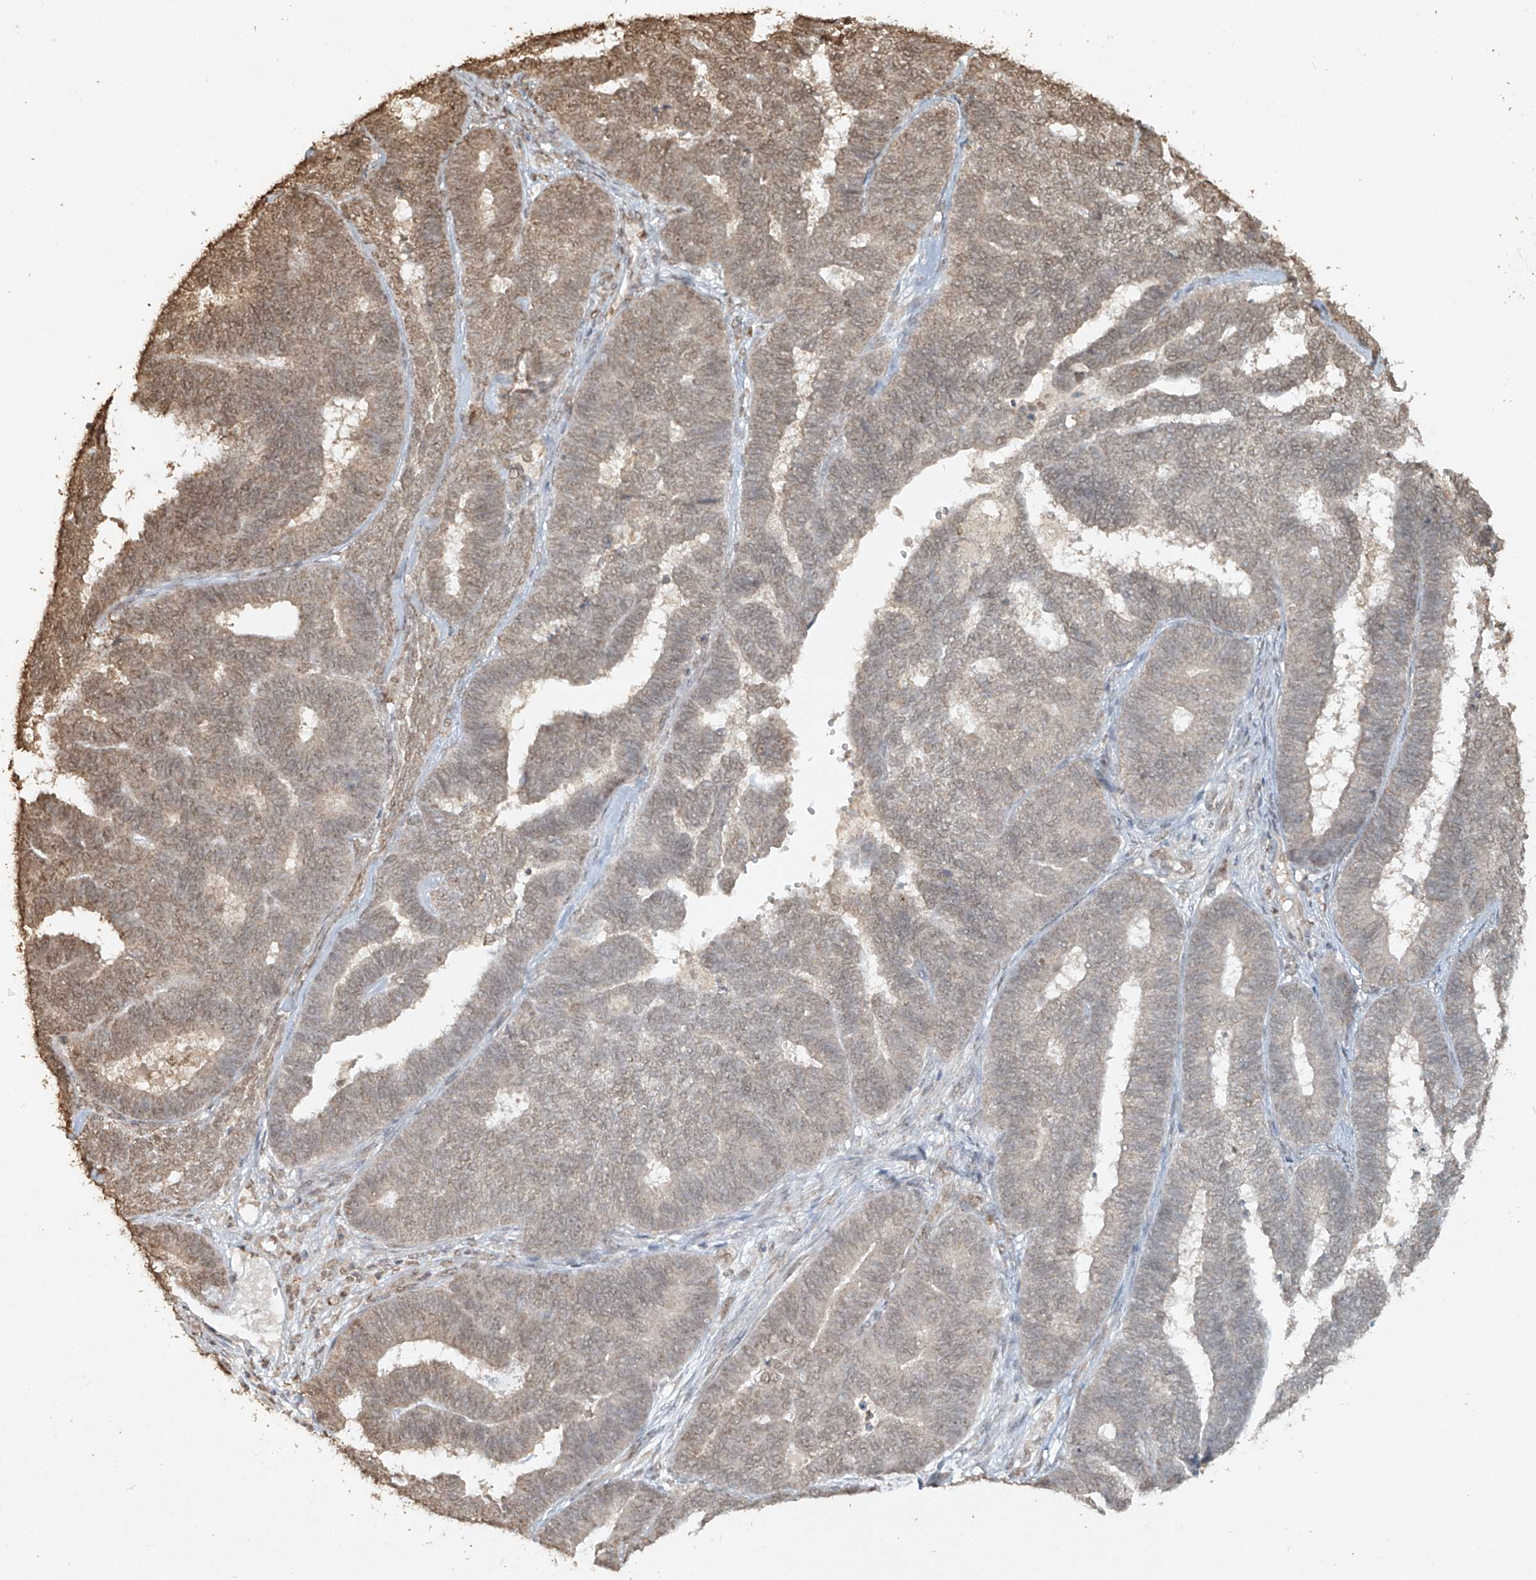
{"staining": {"intensity": "moderate", "quantity": "25%-75%", "location": "nuclear"}, "tissue": "endometrial cancer", "cell_type": "Tumor cells", "image_type": "cancer", "snomed": [{"axis": "morphology", "description": "Adenocarcinoma, NOS"}, {"axis": "topography", "description": "Endometrium"}], "caption": "IHC (DAB (3,3'-diaminobenzidine)) staining of endometrial cancer reveals moderate nuclear protein expression in about 25%-75% of tumor cells.", "gene": "TIGAR", "patient": {"sex": "female", "age": 70}}